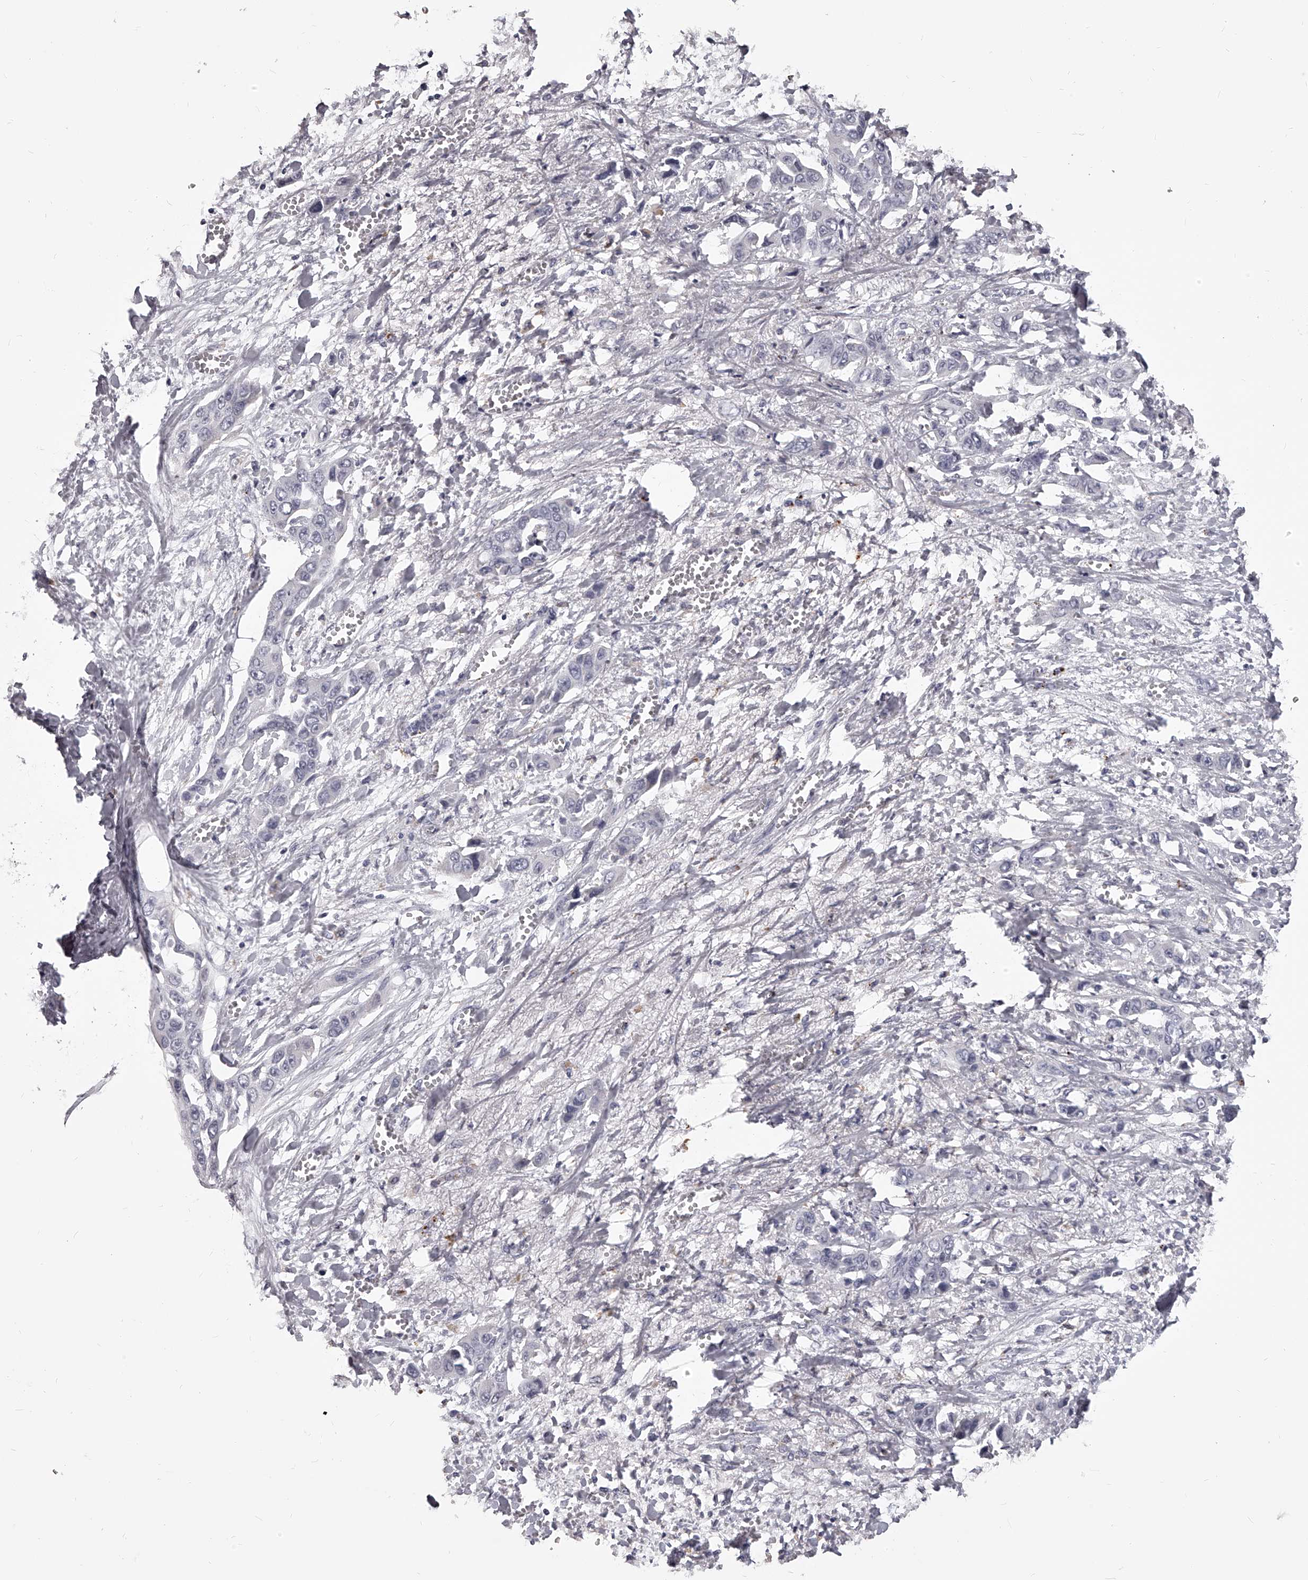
{"staining": {"intensity": "negative", "quantity": "none", "location": "none"}, "tissue": "liver cancer", "cell_type": "Tumor cells", "image_type": "cancer", "snomed": [{"axis": "morphology", "description": "Cholangiocarcinoma"}, {"axis": "topography", "description": "Liver"}], "caption": "A high-resolution histopathology image shows IHC staining of liver cancer (cholangiocarcinoma), which reveals no significant expression in tumor cells.", "gene": "DMRT1", "patient": {"sex": "female", "age": 52}}